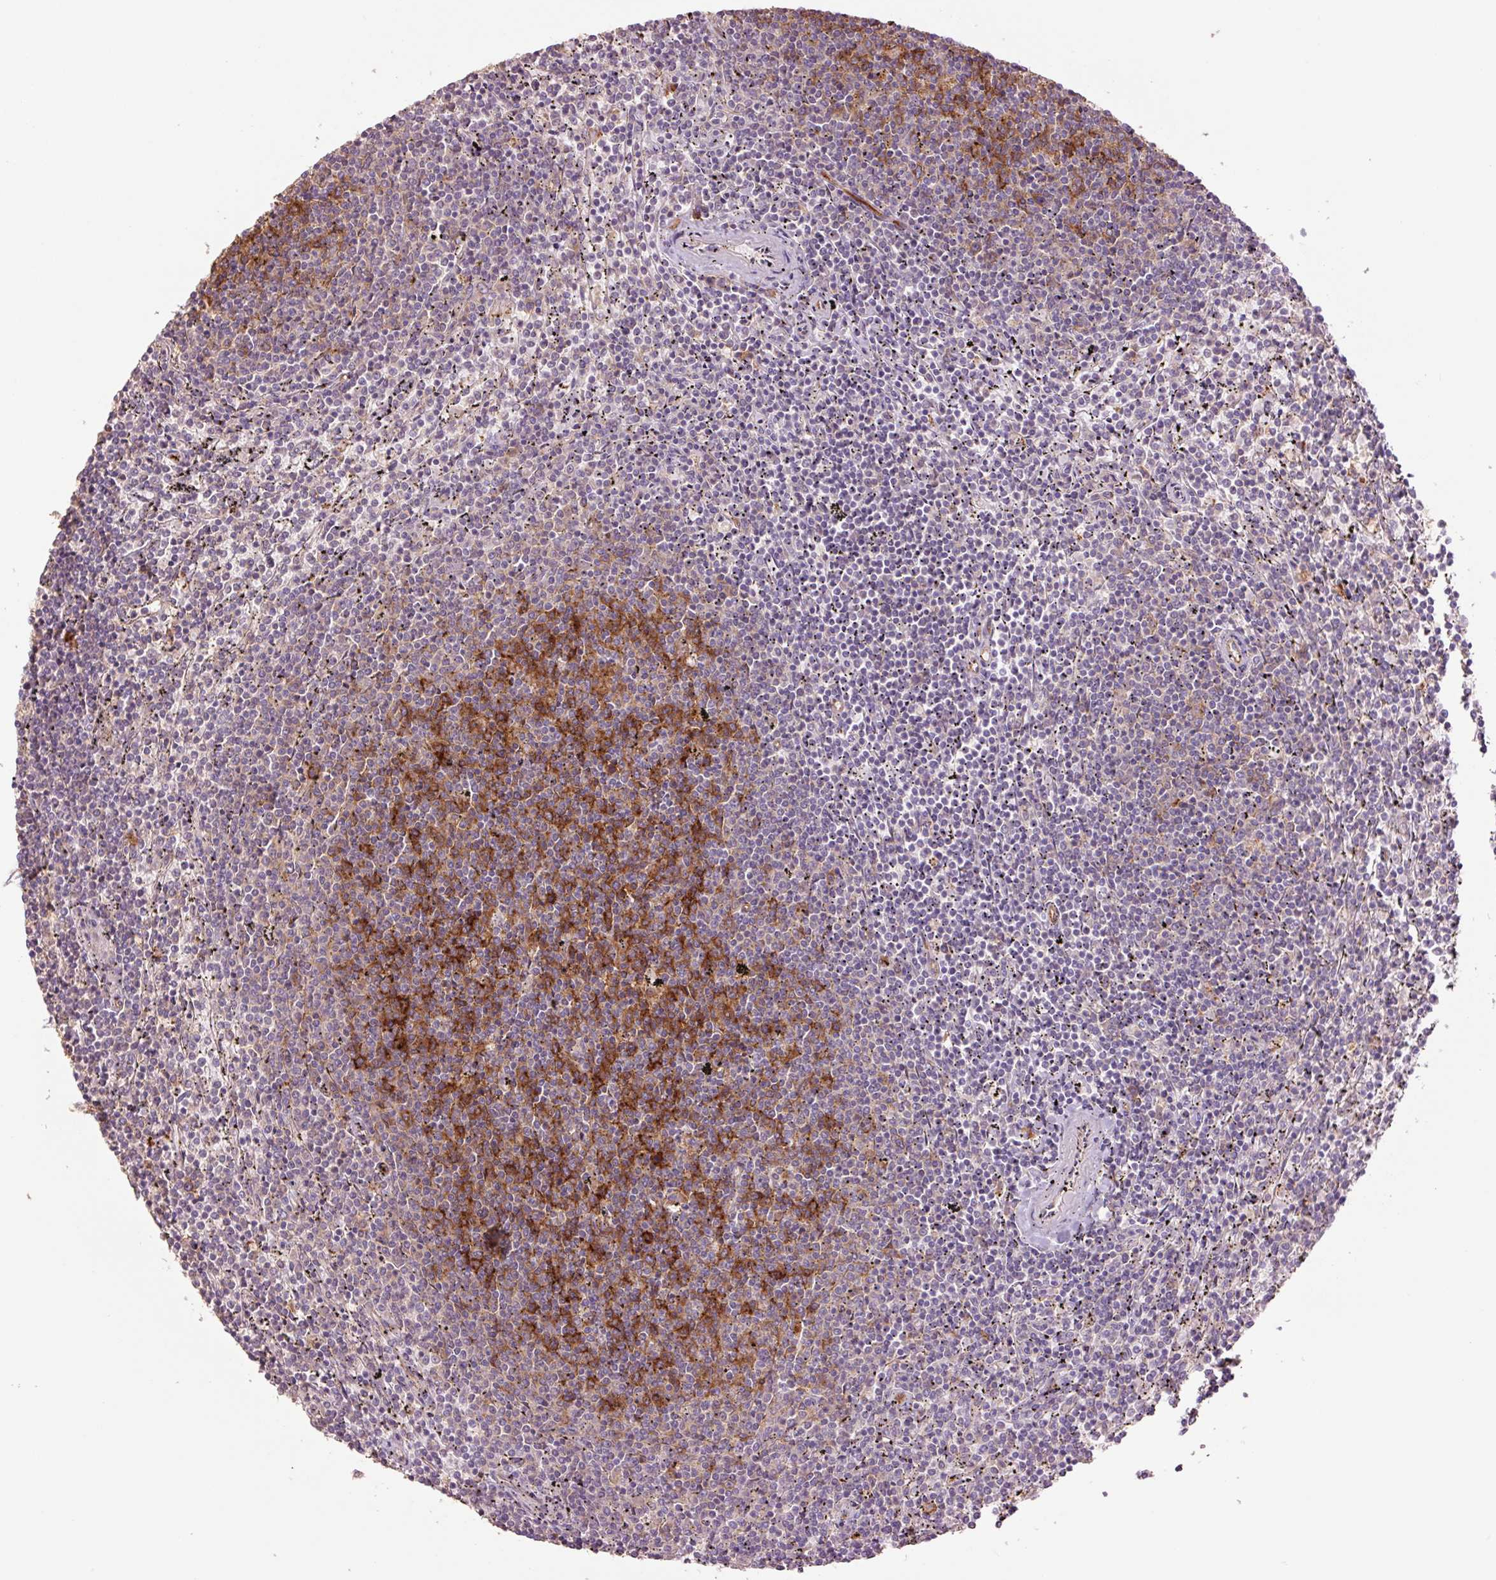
{"staining": {"intensity": "strong", "quantity": "<25%", "location": "cytoplasmic/membranous"}, "tissue": "lymphoma", "cell_type": "Tumor cells", "image_type": "cancer", "snomed": [{"axis": "morphology", "description": "Malignant lymphoma, non-Hodgkin's type, Low grade"}, {"axis": "topography", "description": "Spleen"}], "caption": "This histopathology image reveals lymphoma stained with immunohistochemistry (IHC) to label a protein in brown. The cytoplasmic/membranous of tumor cells show strong positivity for the protein. Nuclei are counter-stained blue.", "gene": "SLC1A4", "patient": {"sex": "female", "age": 50}}